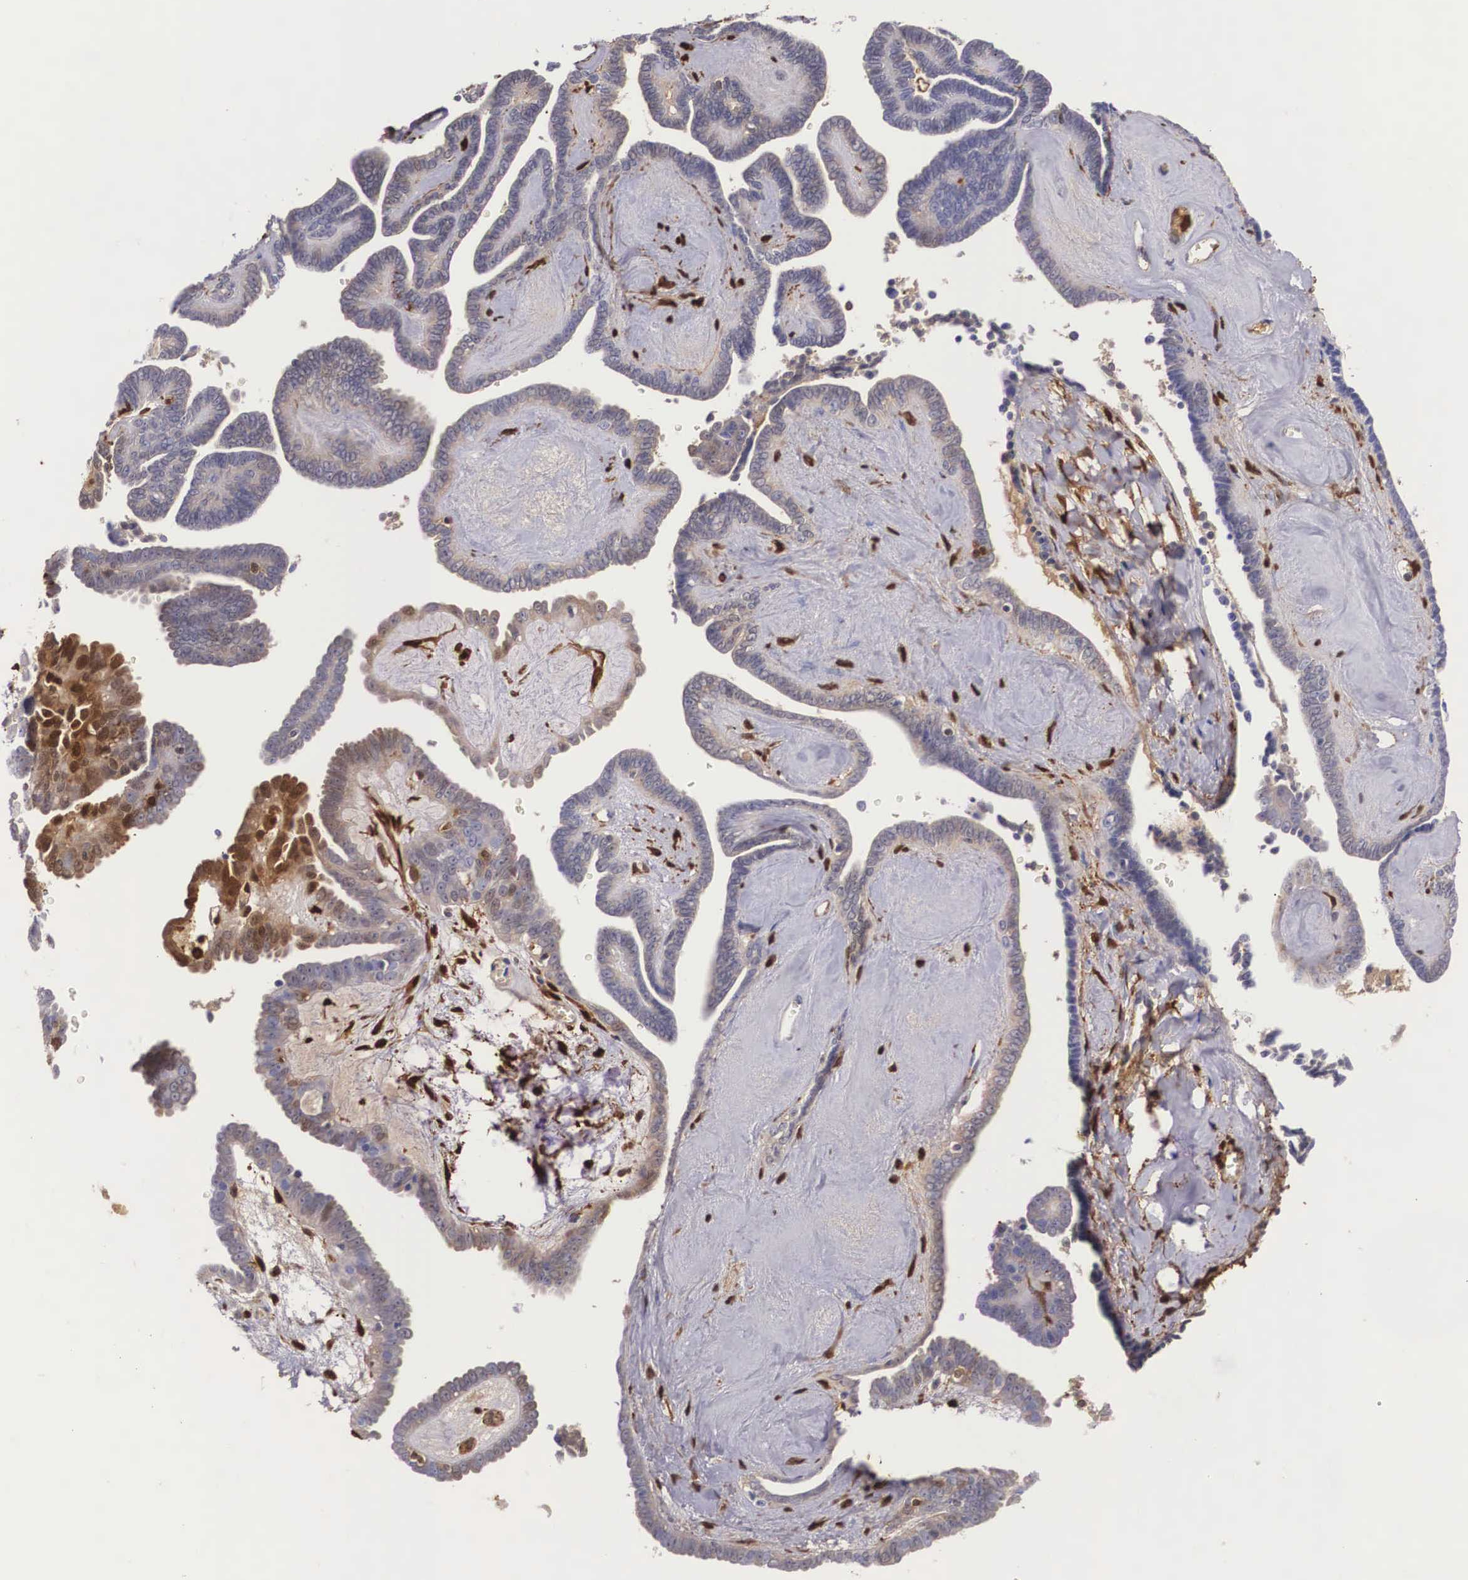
{"staining": {"intensity": "negative", "quantity": "none", "location": "none"}, "tissue": "ovarian cancer", "cell_type": "Tumor cells", "image_type": "cancer", "snomed": [{"axis": "morphology", "description": "Cystadenocarcinoma, serous, NOS"}, {"axis": "topography", "description": "Ovary"}], "caption": "Protein analysis of ovarian cancer (serous cystadenocarcinoma) demonstrates no significant positivity in tumor cells.", "gene": "LGALS1", "patient": {"sex": "female", "age": 71}}